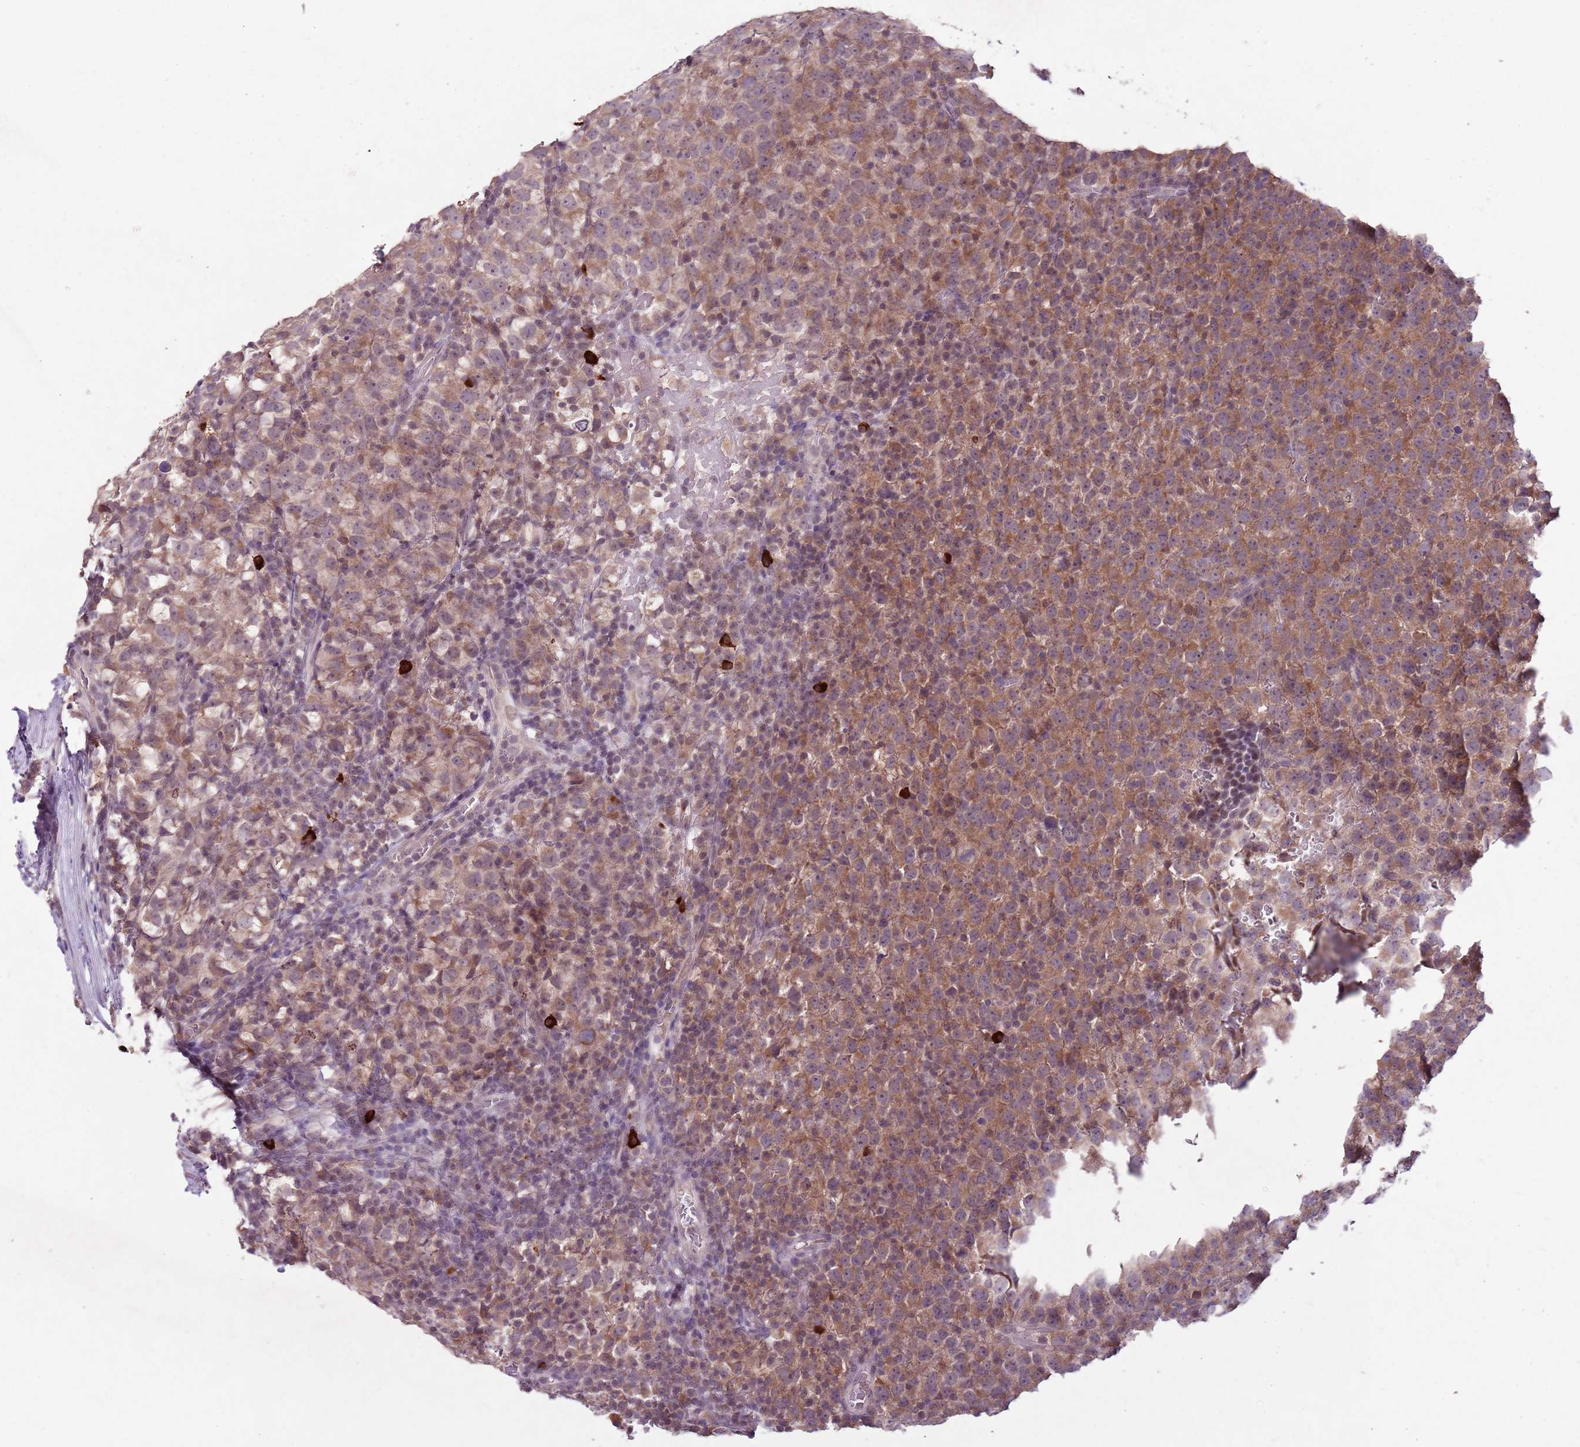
{"staining": {"intensity": "moderate", "quantity": ">75%", "location": "cytoplasmic/membranous"}, "tissue": "testis cancer", "cell_type": "Tumor cells", "image_type": "cancer", "snomed": [{"axis": "morphology", "description": "Seminoma, NOS"}, {"axis": "topography", "description": "Testis"}], "caption": "Seminoma (testis) stained with DAB IHC demonstrates medium levels of moderate cytoplasmic/membranous staining in about >75% of tumor cells.", "gene": "NRDE2", "patient": {"sex": "male", "age": 65}}